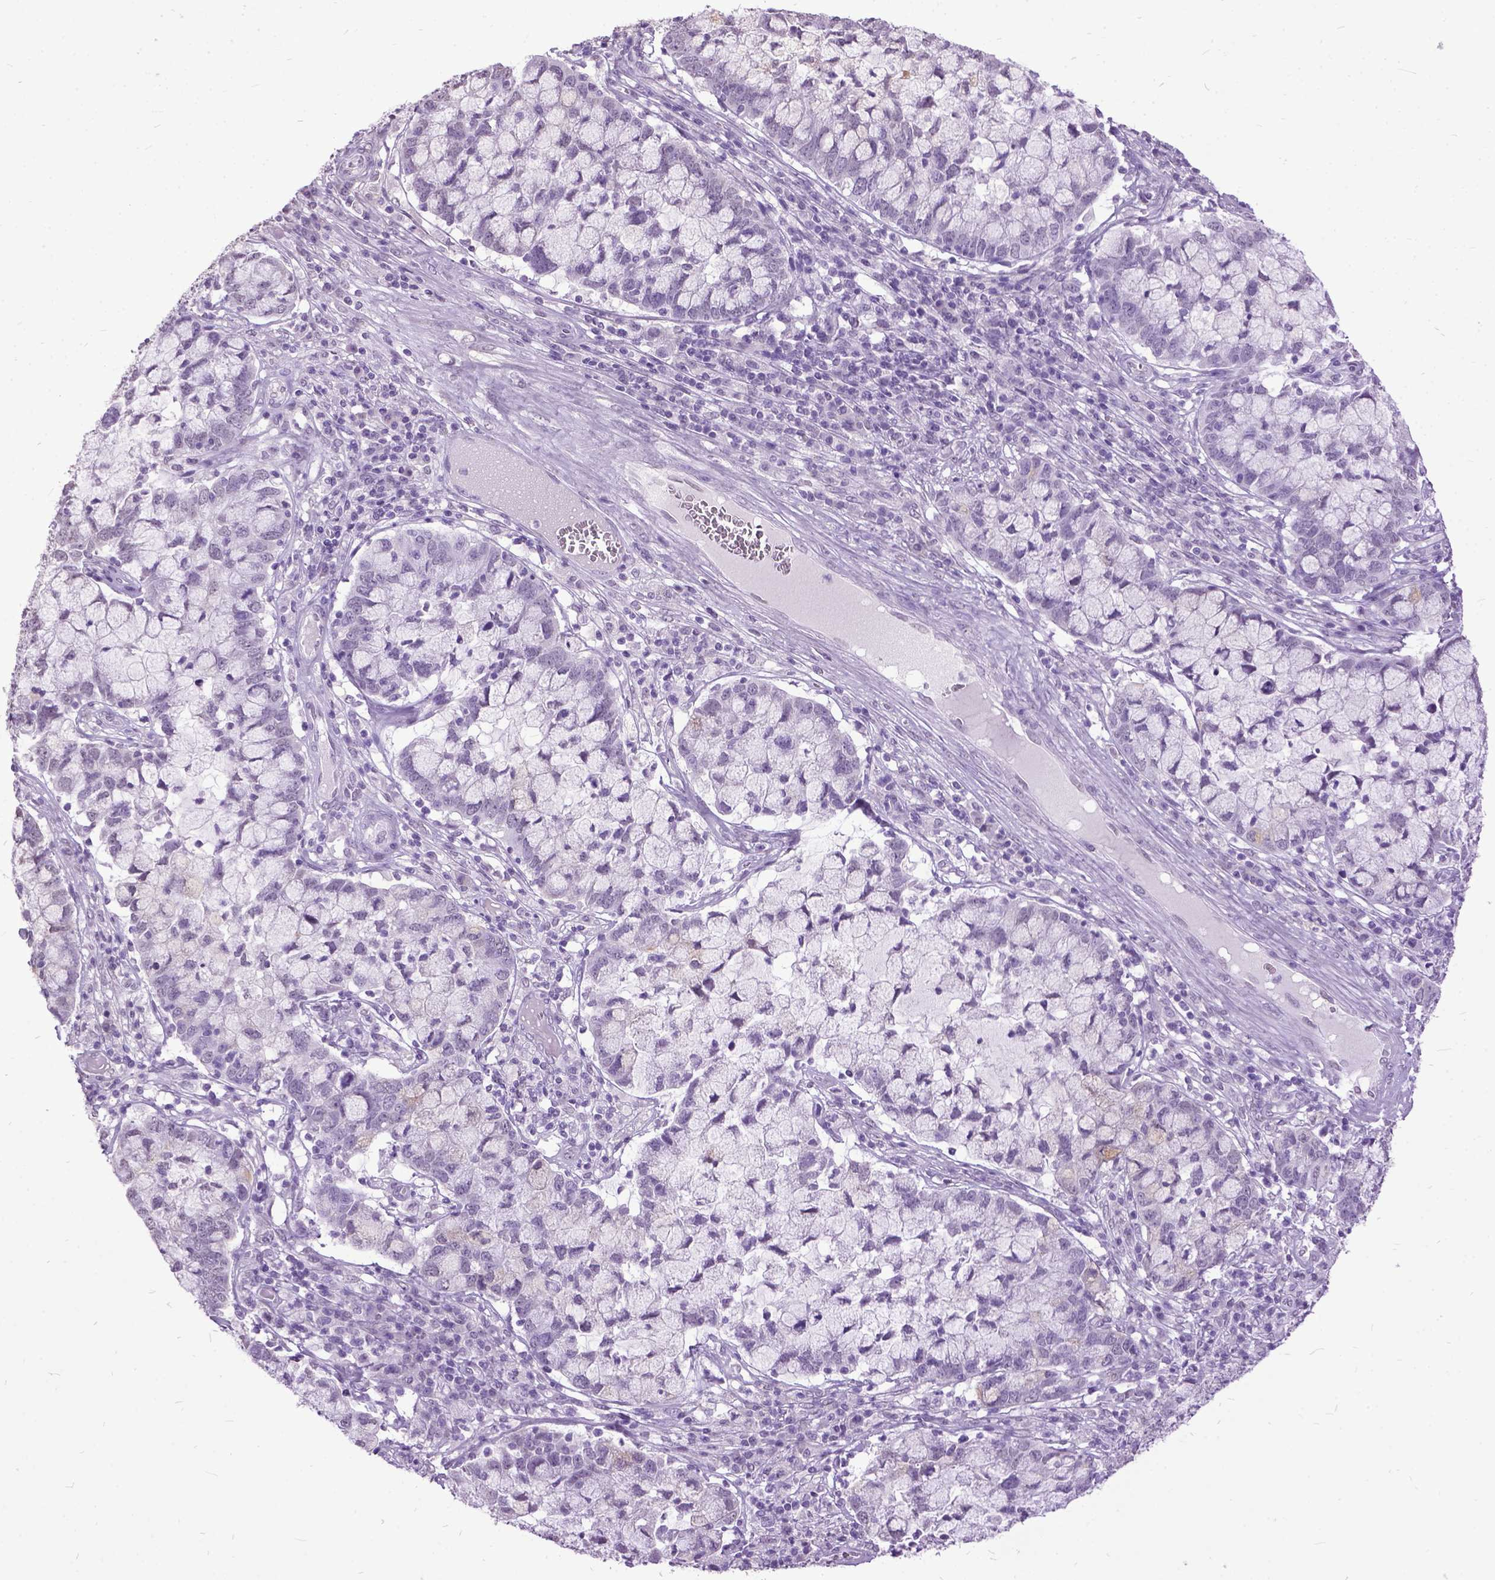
{"staining": {"intensity": "negative", "quantity": "none", "location": "none"}, "tissue": "cervical cancer", "cell_type": "Tumor cells", "image_type": "cancer", "snomed": [{"axis": "morphology", "description": "Adenocarcinoma, NOS"}, {"axis": "topography", "description": "Cervix"}], "caption": "The histopathology image displays no significant positivity in tumor cells of adenocarcinoma (cervical). Nuclei are stained in blue.", "gene": "MARCHF10", "patient": {"sex": "female", "age": 40}}